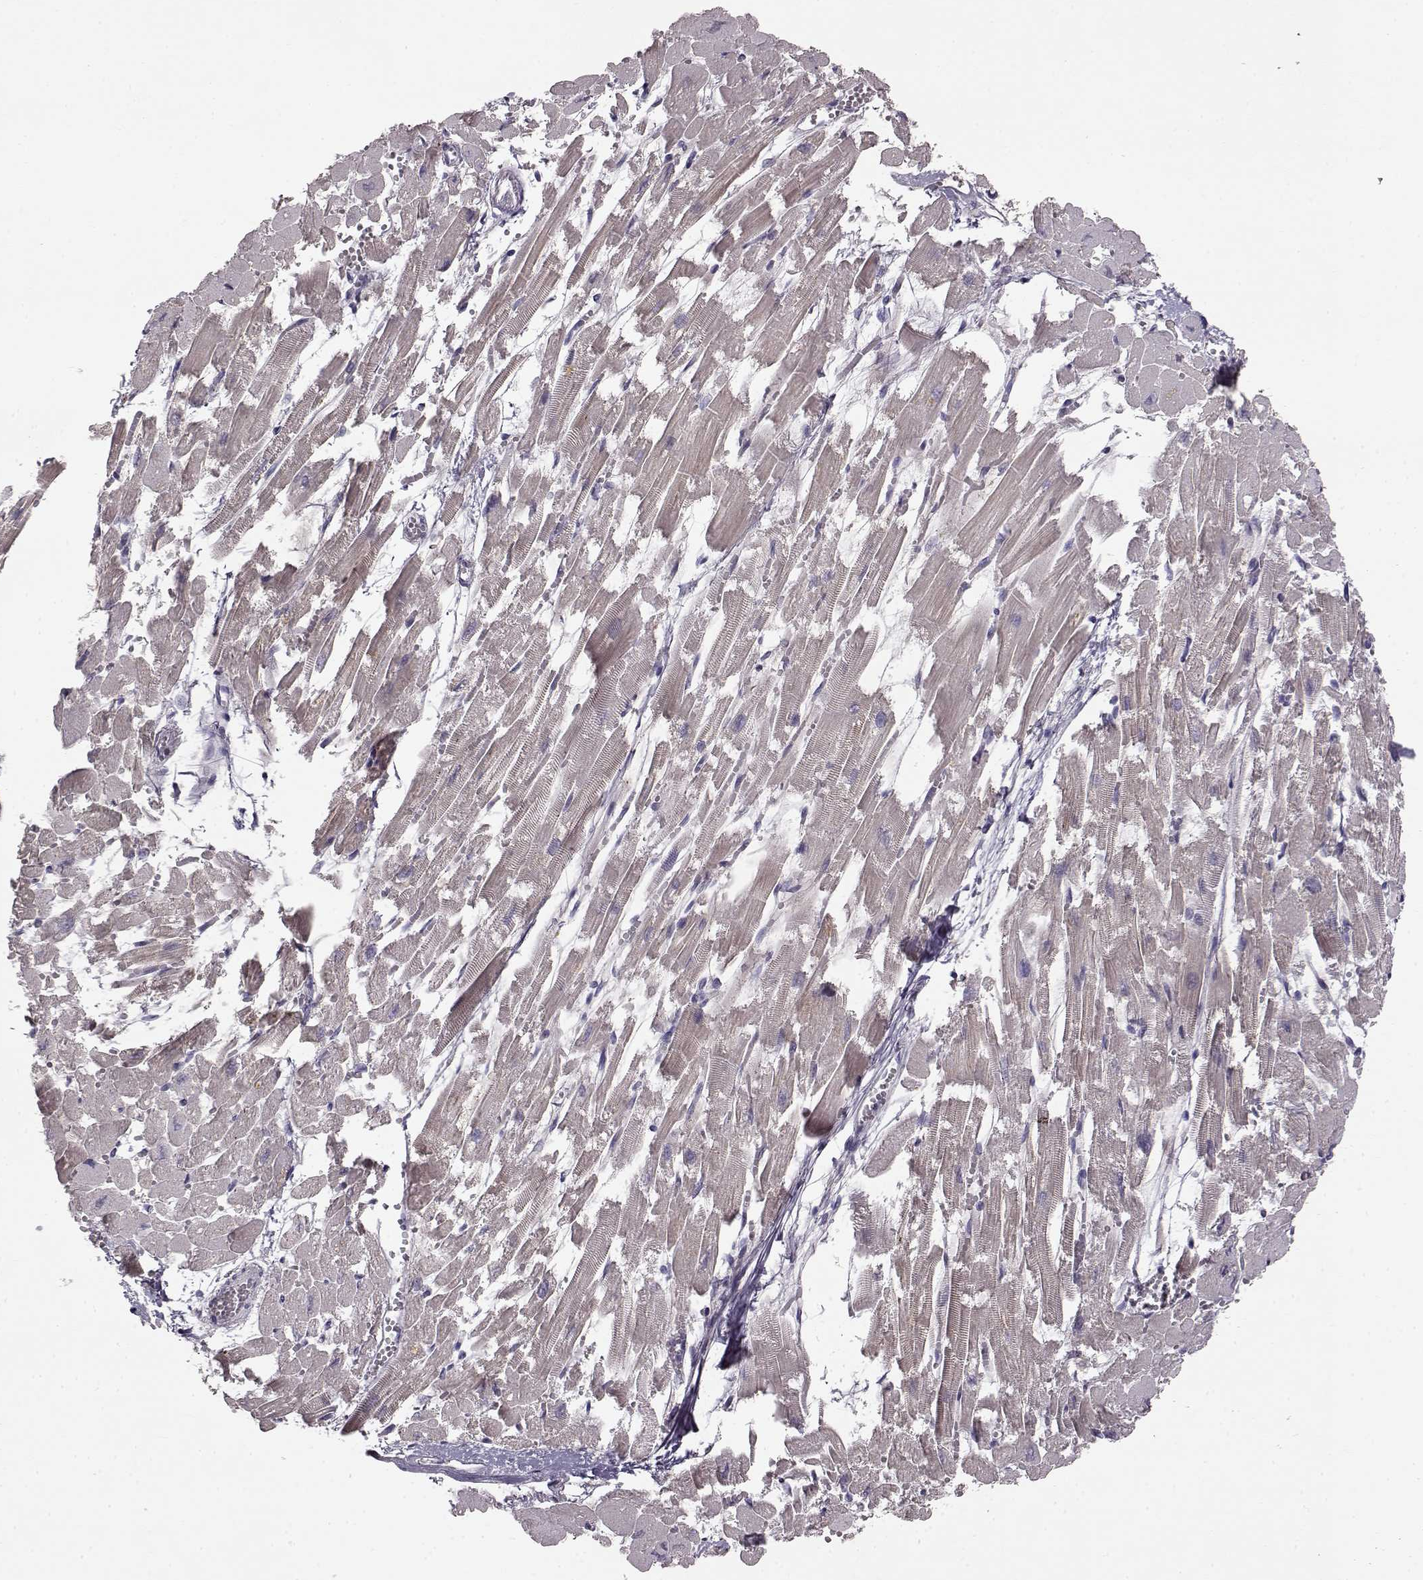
{"staining": {"intensity": "negative", "quantity": "none", "location": "none"}, "tissue": "heart muscle", "cell_type": "Cardiomyocytes", "image_type": "normal", "snomed": [{"axis": "morphology", "description": "Normal tissue, NOS"}, {"axis": "topography", "description": "Heart"}], "caption": "Cardiomyocytes show no significant protein expression in benign heart muscle. Brightfield microscopy of immunohistochemistry (IHC) stained with DAB (3,3'-diaminobenzidine) (brown) and hematoxylin (blue), captured at high magnification.", "gene": "SPAG17", "patient": {"sex": "female", "age": 52}}